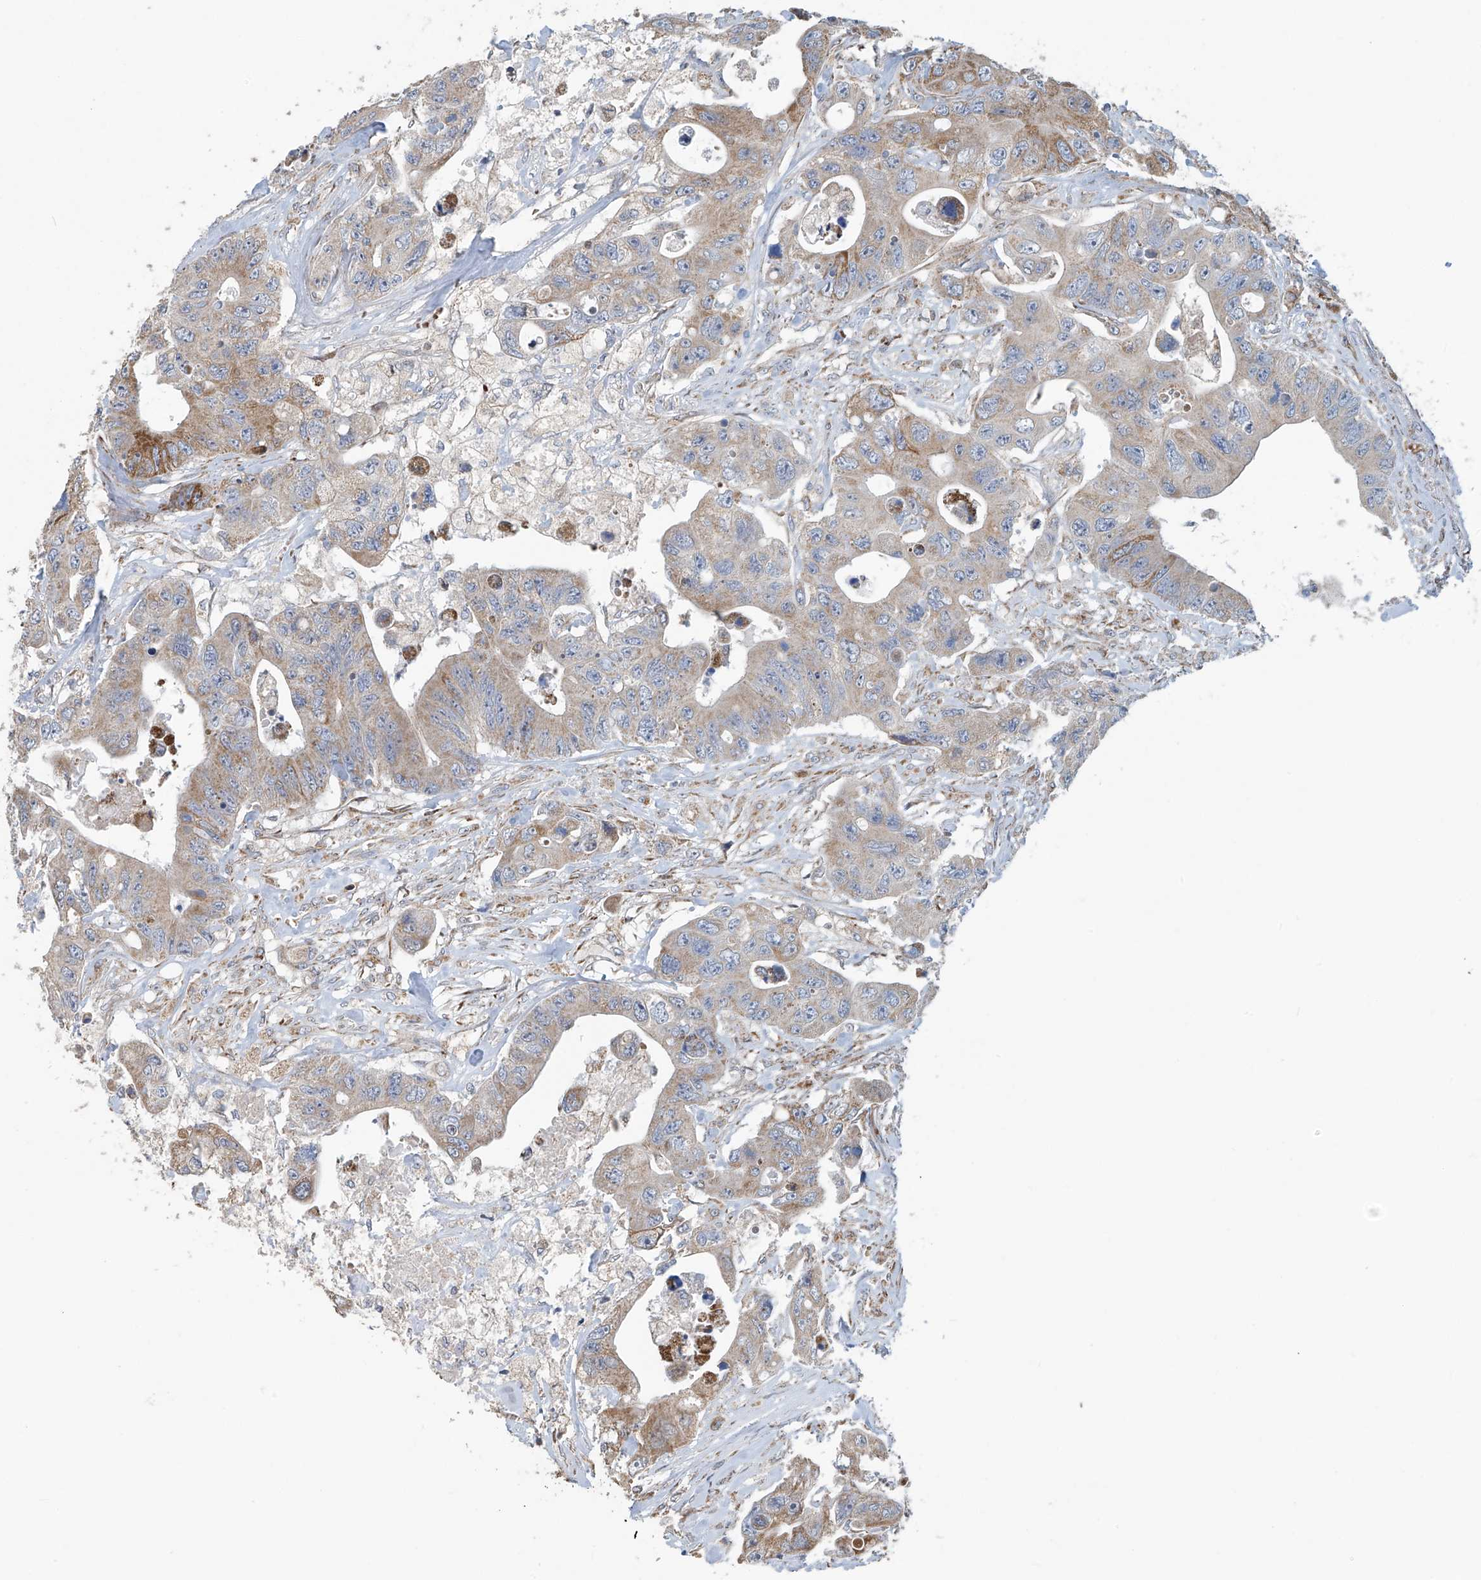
{"staining": {"intensity": "moderate", "quantity": ">75%", "location": "cytoplasmic/membranous"}, "tissue": "colorectal cancer", "cell_type": "Tumor cells", "image_type": "cancer", "snomed": [{"axis": "morphology", "description": "Adenocarcinoma, NOS"}, {"axis": "topography", "description": "Colon"}], "caption": "Colorectal adenocarcinoma stained for a protein (brown) demonstrates moderate cytoplasmic/membranous positive positivity in about >75% of tumor cells.", "gene": "COMMD1", "patient": {"sex": "female", "age": 46}}